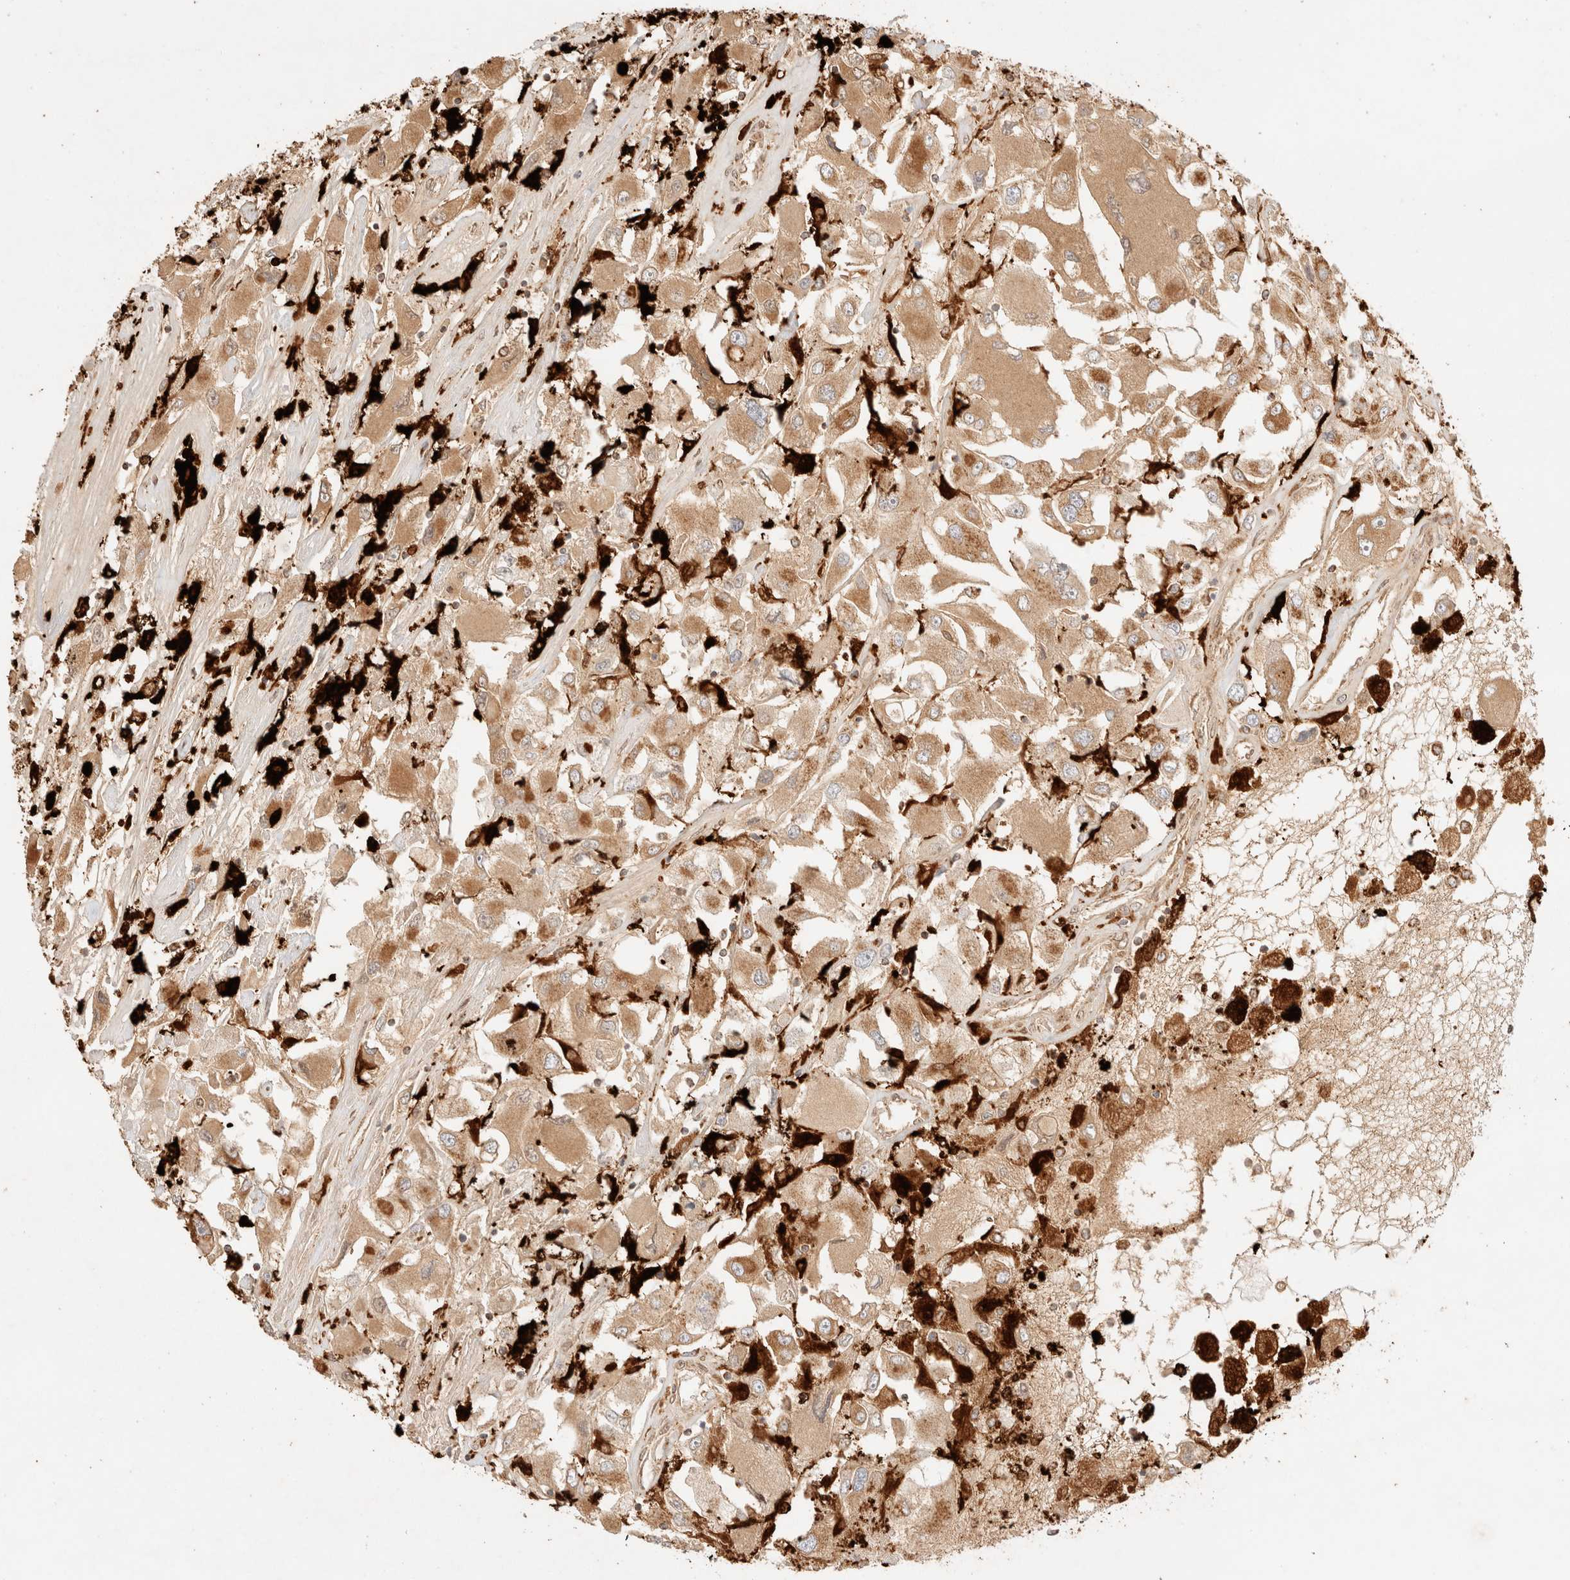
{"staining": {"intensity": "moderate", "quantity": ">75%", "location": "cytoplasmic/membranous"}, "tissue": "renal cancer", "cell_type": "Tumor cells", "image_type": "cancer", "snomed": [{"axis": "morphology", "description": "Adenocarcinoma, NOS"}, {"axis": "topography", "description": "Kidney"}], "caption": "Brown immunohistochemical staining in human renal cancer exhibits moderate cytoplasmic/membranous positivity in approximately >75% of tumor cells.", "gene": "TACO1", "patient": {"sex": "female", "age": 52}}